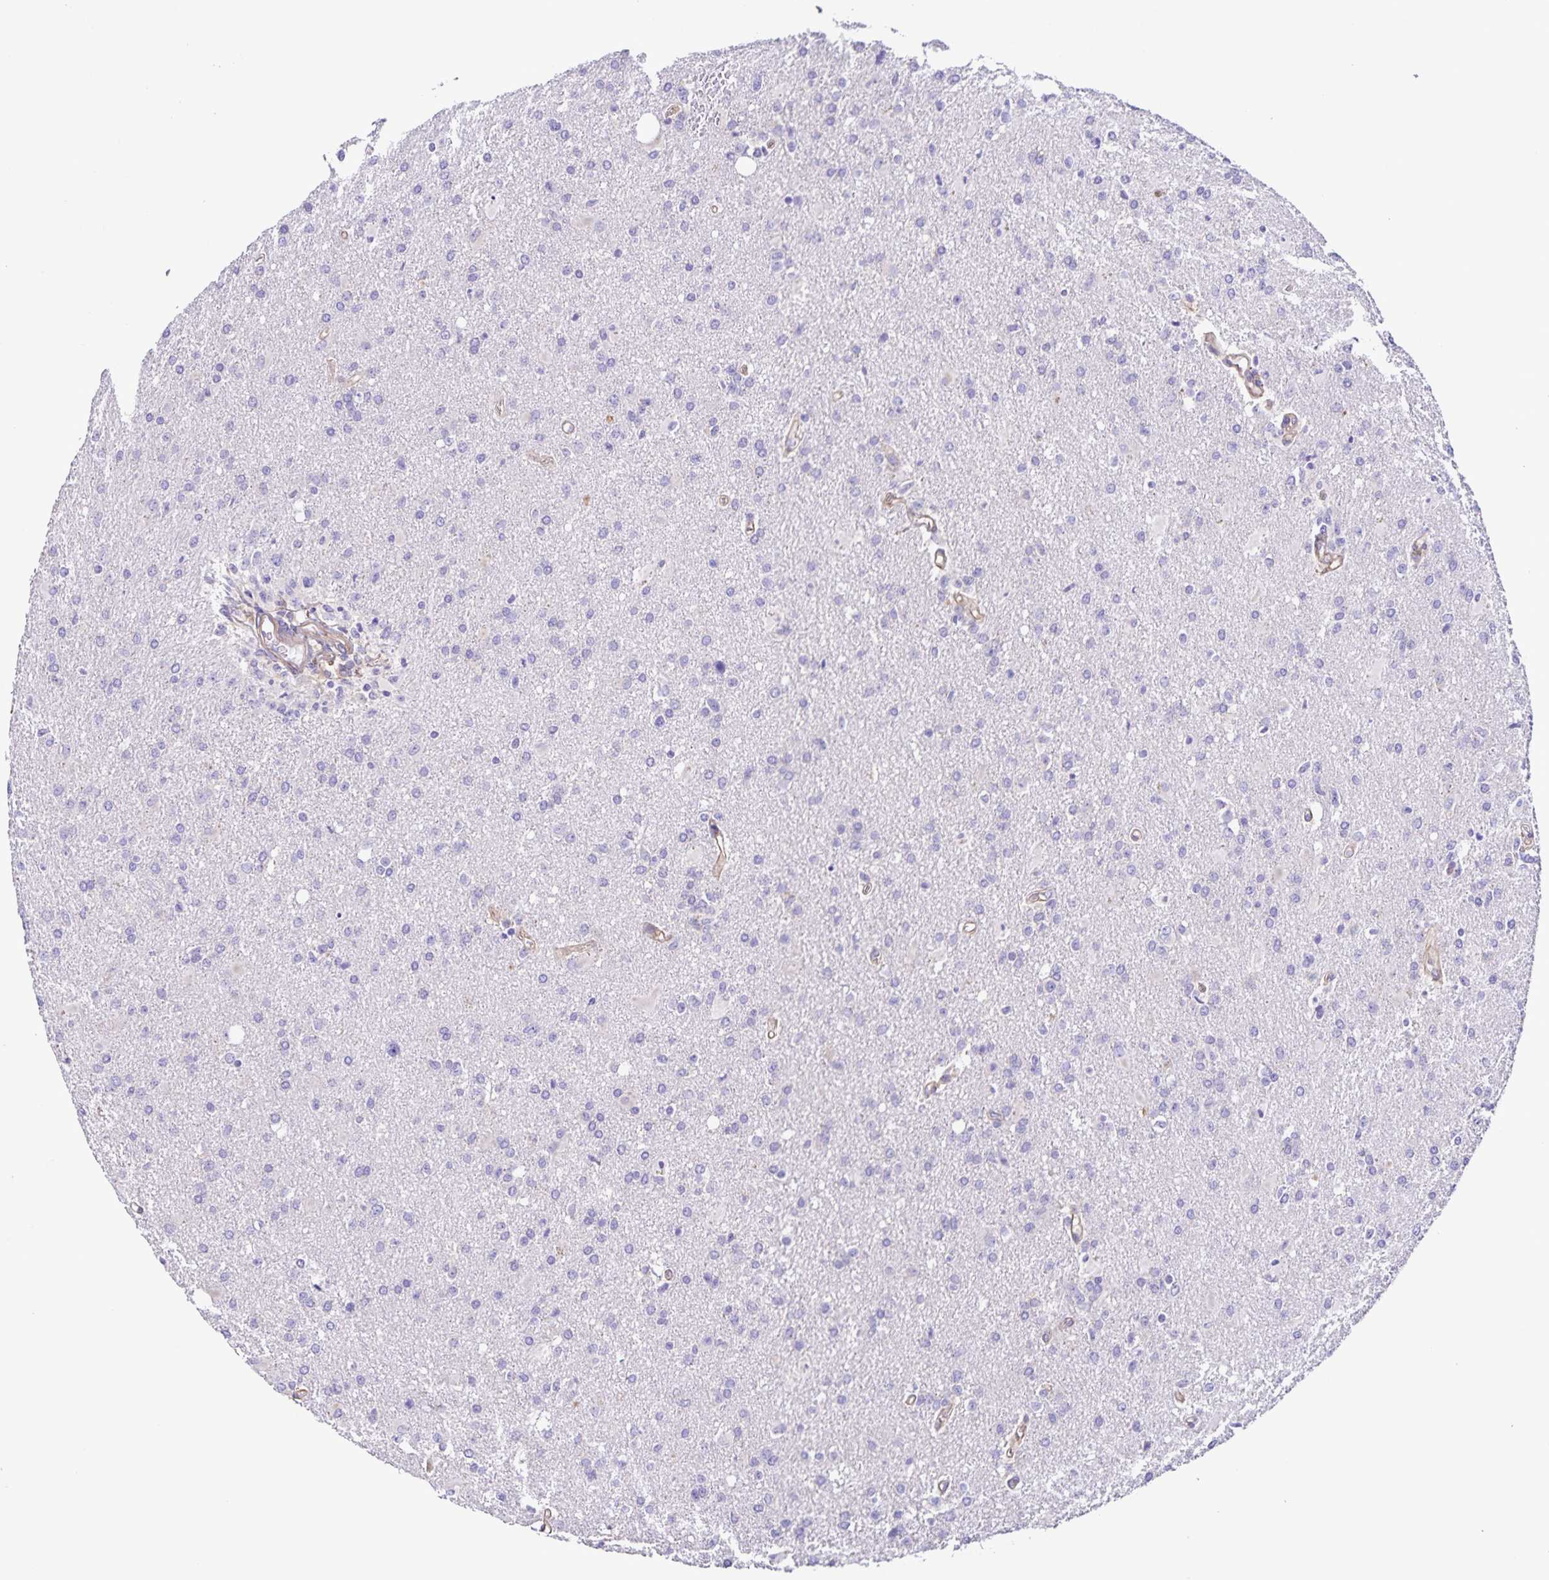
{"staining": {"intensity": "negative", "quantity": "none", "location": "none"}, "tissue": "glioma", "cell_type": "Tumor cells", "image_type": "cancer", "snomed": [{"axis": "morphology", "description": "Glioma, malignant, High grade"}, {"axis": "topography", "description": "Brain"}], "caption": "Immunohistochemistry micrograph of neoplastic tissue: human malignant glioma (high-grade) stained with DAB reveals no significant protein positivity in tumor cells. (DAB (3,3'-diaminobenzidine) immunohistochemistry (IHC) with hematoxylin counter stain).", "gene": "BOLL", "patient": {"sex": "male", "age": 68}}